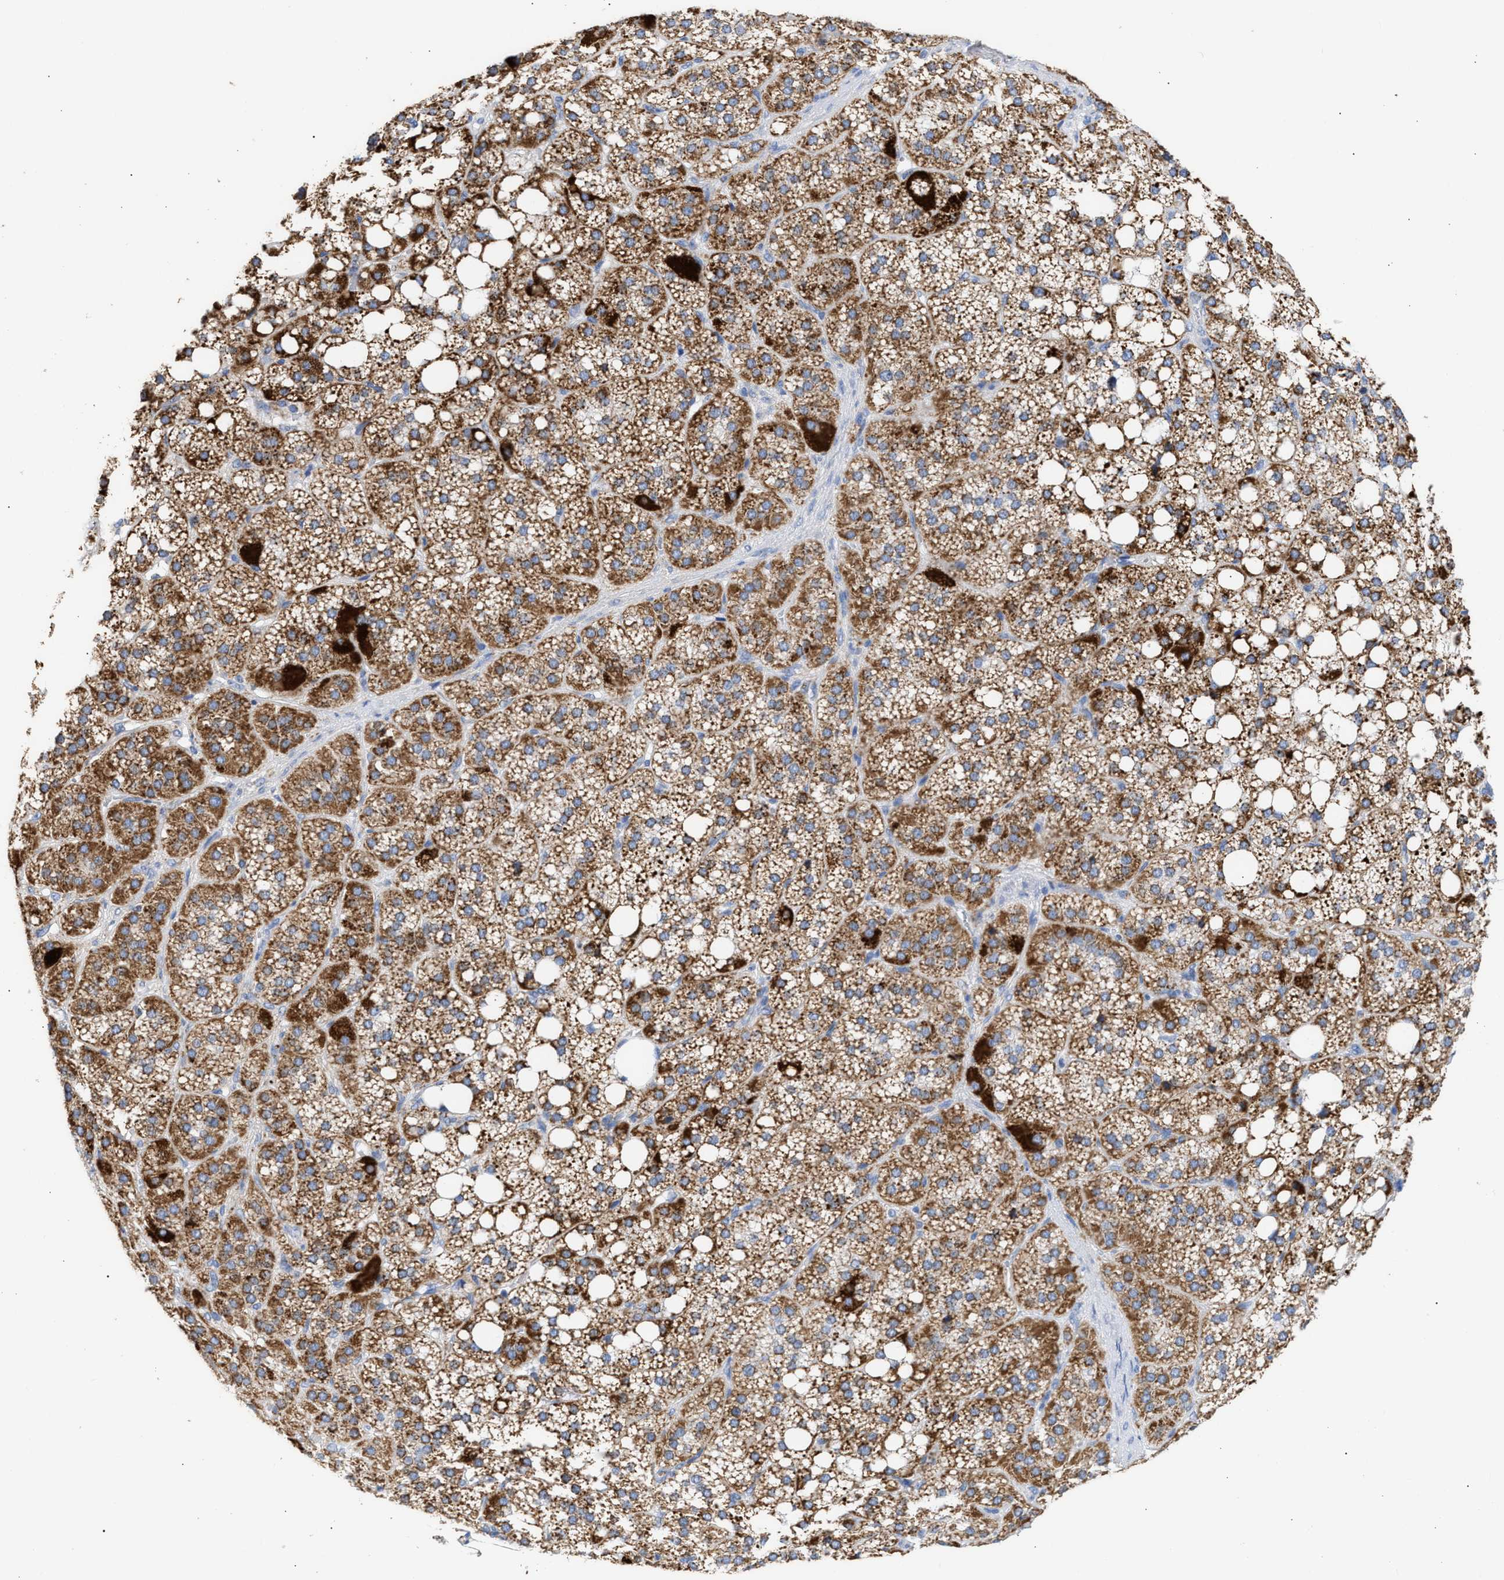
{"staining": {"intensity": "moderate", "quantity": ">75%", "location": "cytoplasmic/membranous"}, "tissue": "adrenal gland", "cell_type": "Glandular cells", "image_type": "normal", "snomed": [{"axis": "morphology", "description": "Normal tissue, NOS"}, {"axis": "topography", "description": "Adrenal gland"}], "caption": "Immunohistochemical staining of benign adrenal gland exhibits moderate cytoplasmic/membranous protein positivity in approximately >75% of glandular cells. The protein is stained brown, and the nuclei are stained in blue (DAB (3,3'-diaminobenzidine) IHC with brightfield microscopy, high magnification).", "gene": "ACOT13", "patient": {"sex": "female", "age": 59}}